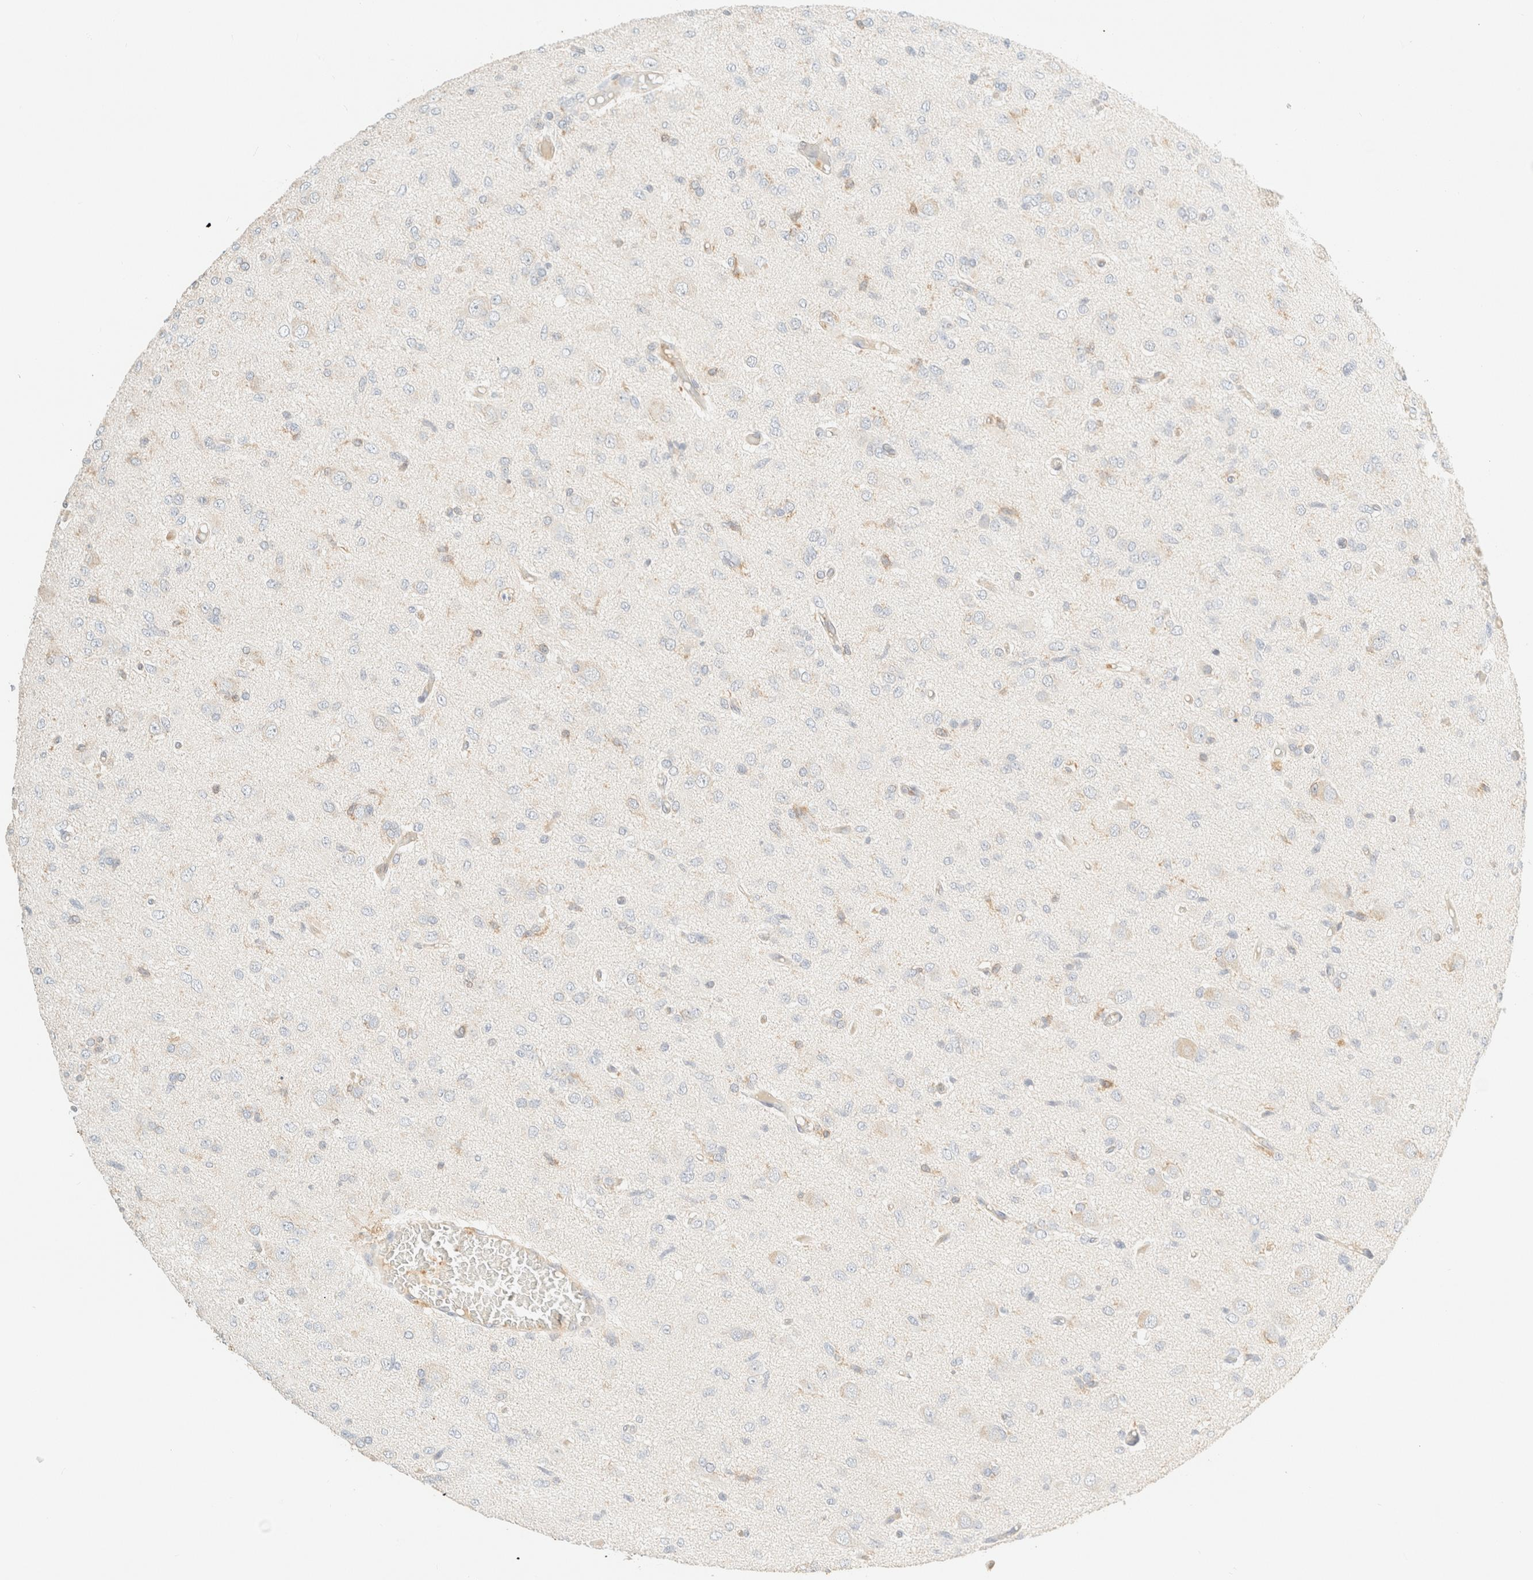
{"staining": {"intensity": "negative", "quantity": "none", "location": "none"}, "tissue": "glioma", "cell_type": "Tumor cells", "image_type": "cancer", "snomed": [{"axis": "morphology", "description": "Glioma, malignant, High grade"}, {"axis": "topography", "description": "Brain"}], "caption": "A high-resolution micrograph shows immunohistochemistry (IHC) staining of glioma, which exhibits no significant positivity in tumor cells.", "gene": "FHOD1", "patient": {"sex": "female", "age": 59}}